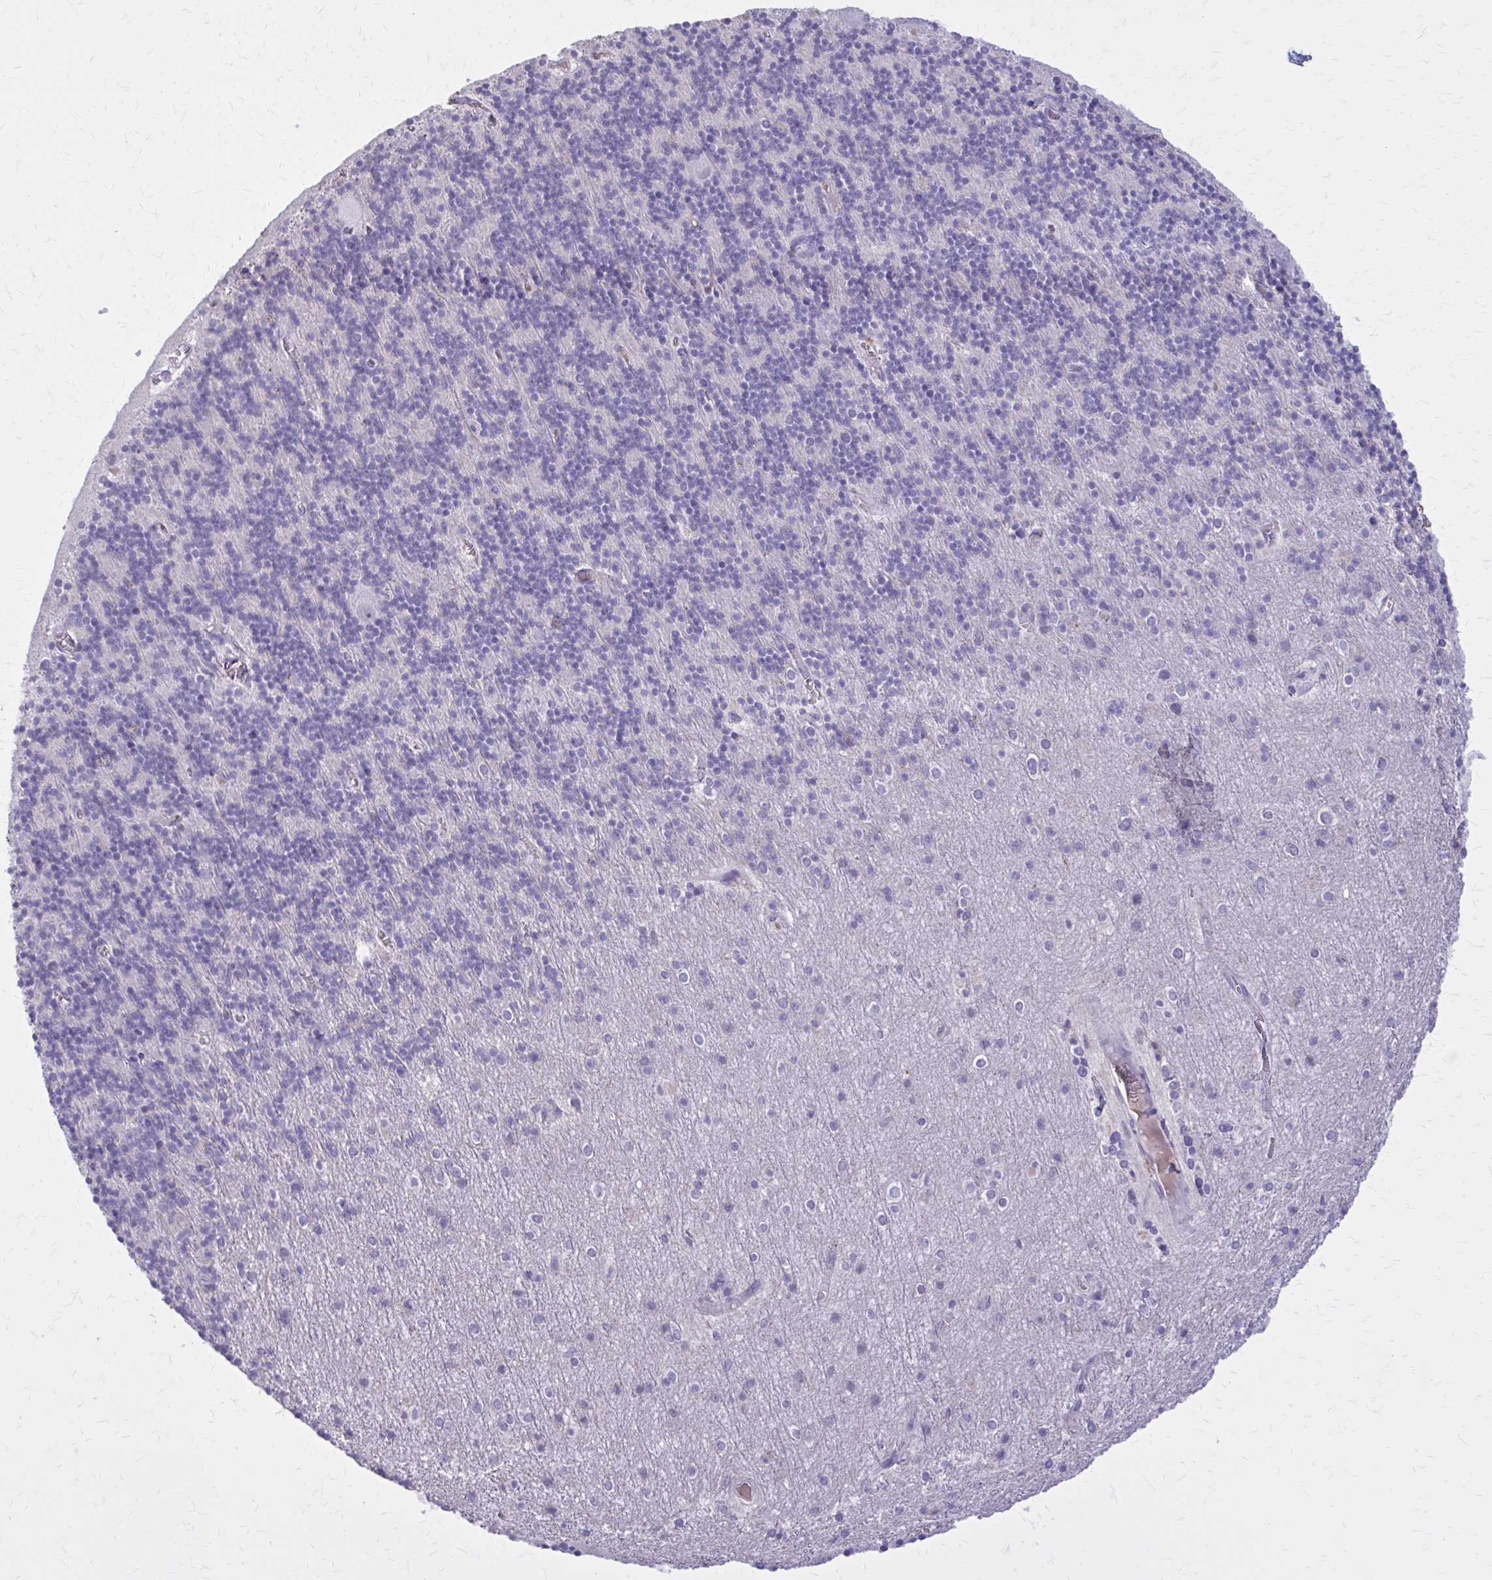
{"staining": {"intensity": "negative", "quantity": "none", "location": "none"}, "tissue": "cerebellum", "cell_type": "Cells in granular layer", "image_type": "normal", "snomed": [{"axis": "morphology", "description": "Normal tissue, NOS"}, {"axis": "topography", "description": "Cerebellum"}], "caption": "Immunohistochemistry (IHC) image of normal cerebellum: human cerebellum stained with DAB (3,3'-diaminobenzidine) shows no significant protein expression in cells in granular layer.", "gene": "OR4A47", "patient": {"sex": "male", "age": 70}}